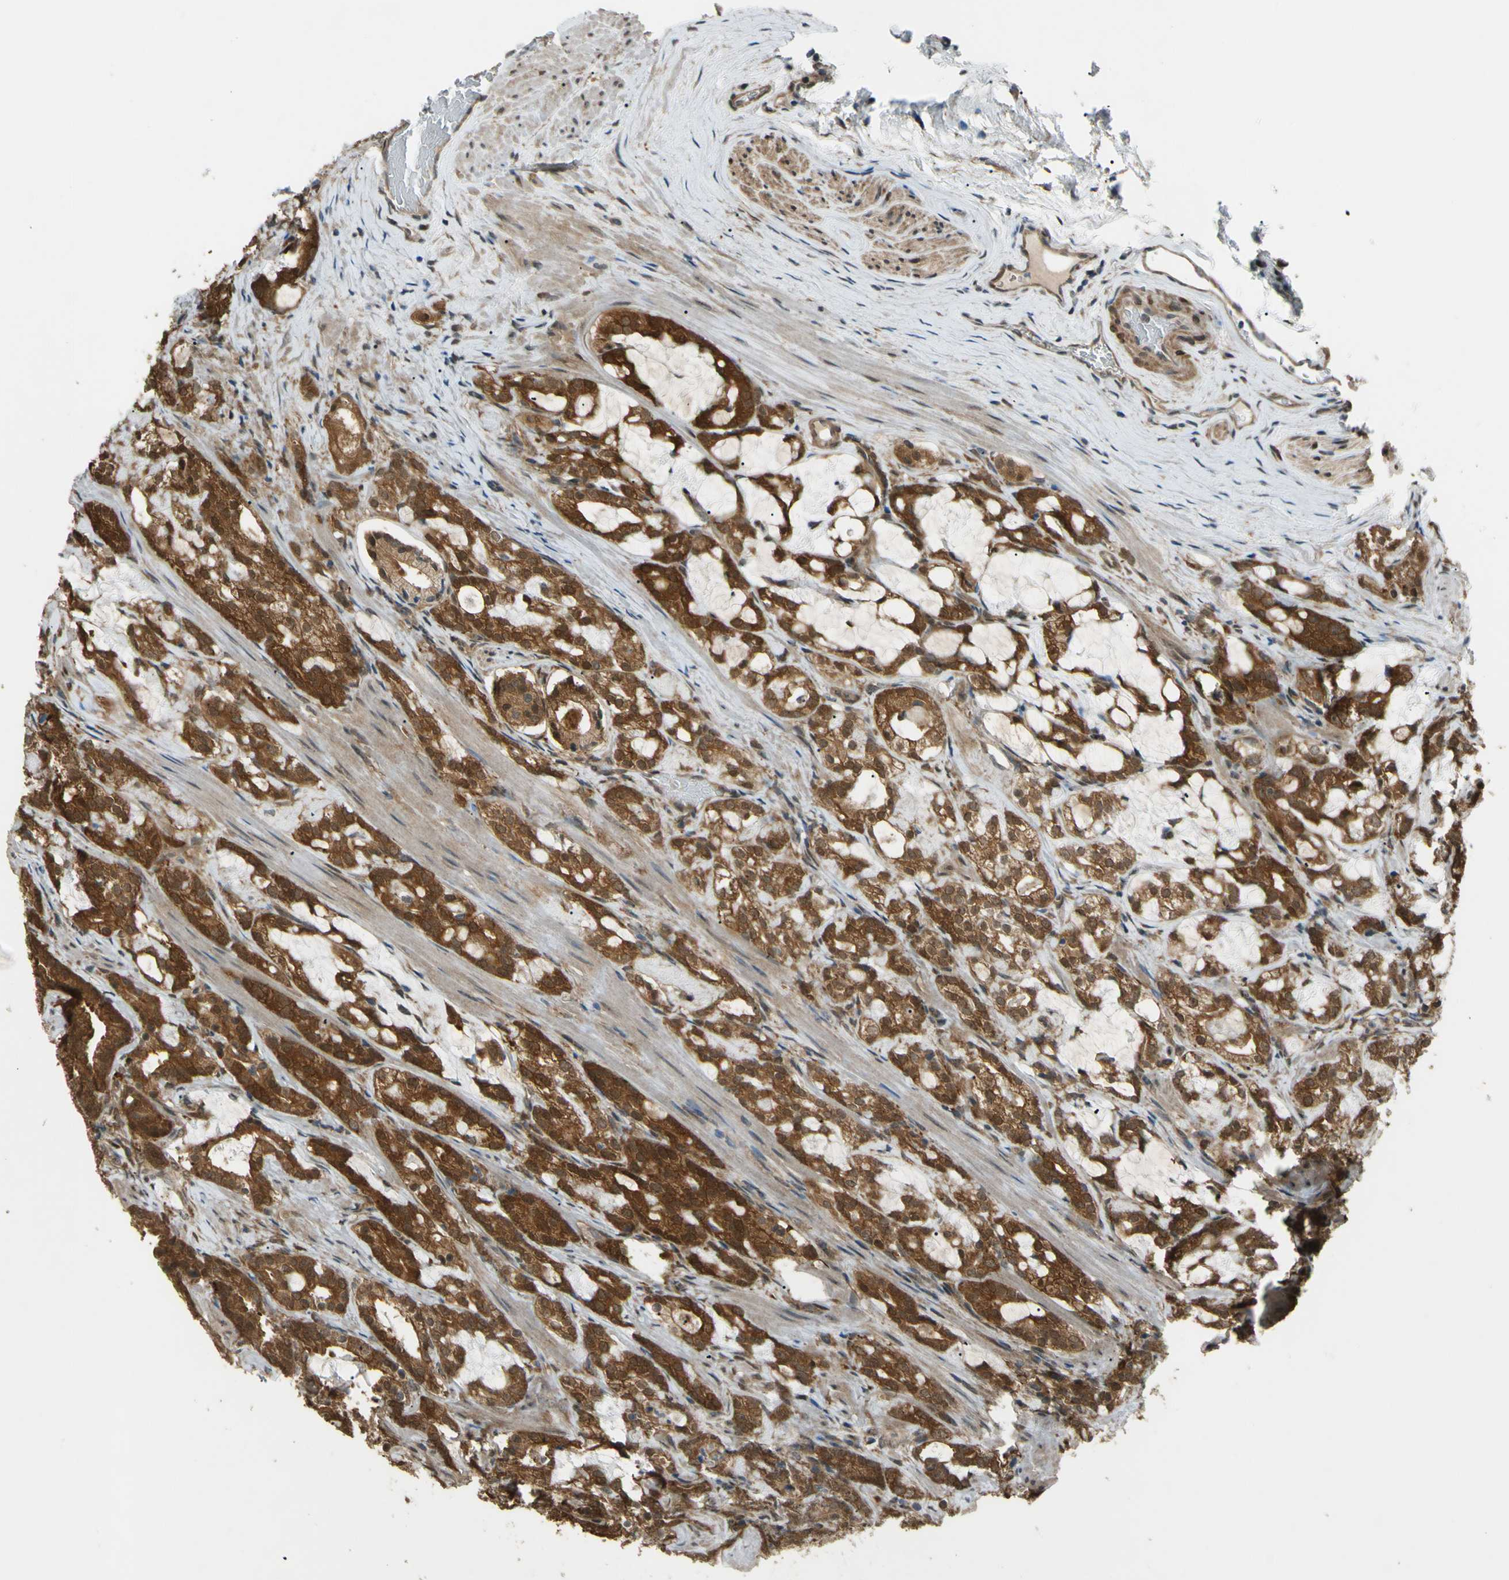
{"staining": {"intensity": "strong", "quantity": ">75%", "location": "cytoplasmic/membranous"}, "tissue": "prostate cancer", "cell_type": "Tumor cells", "image_type": "cancer", "snomed": [{"axis": "morphology", "description": "Adenocarcinoma, Low grade"}, {"axis": "topography", "description": "Prostate"}], "caption": "Immunohistochemistry histopathology image of human low-grade adenocarcinoma (prostate) stained for a protein (brown), which reveals high levels of strong cytoplasmic/membranous staining in about >75% of tumor cells.", "gene": "YWHAQ", "patient": {"sex": "male", "age": 59}}